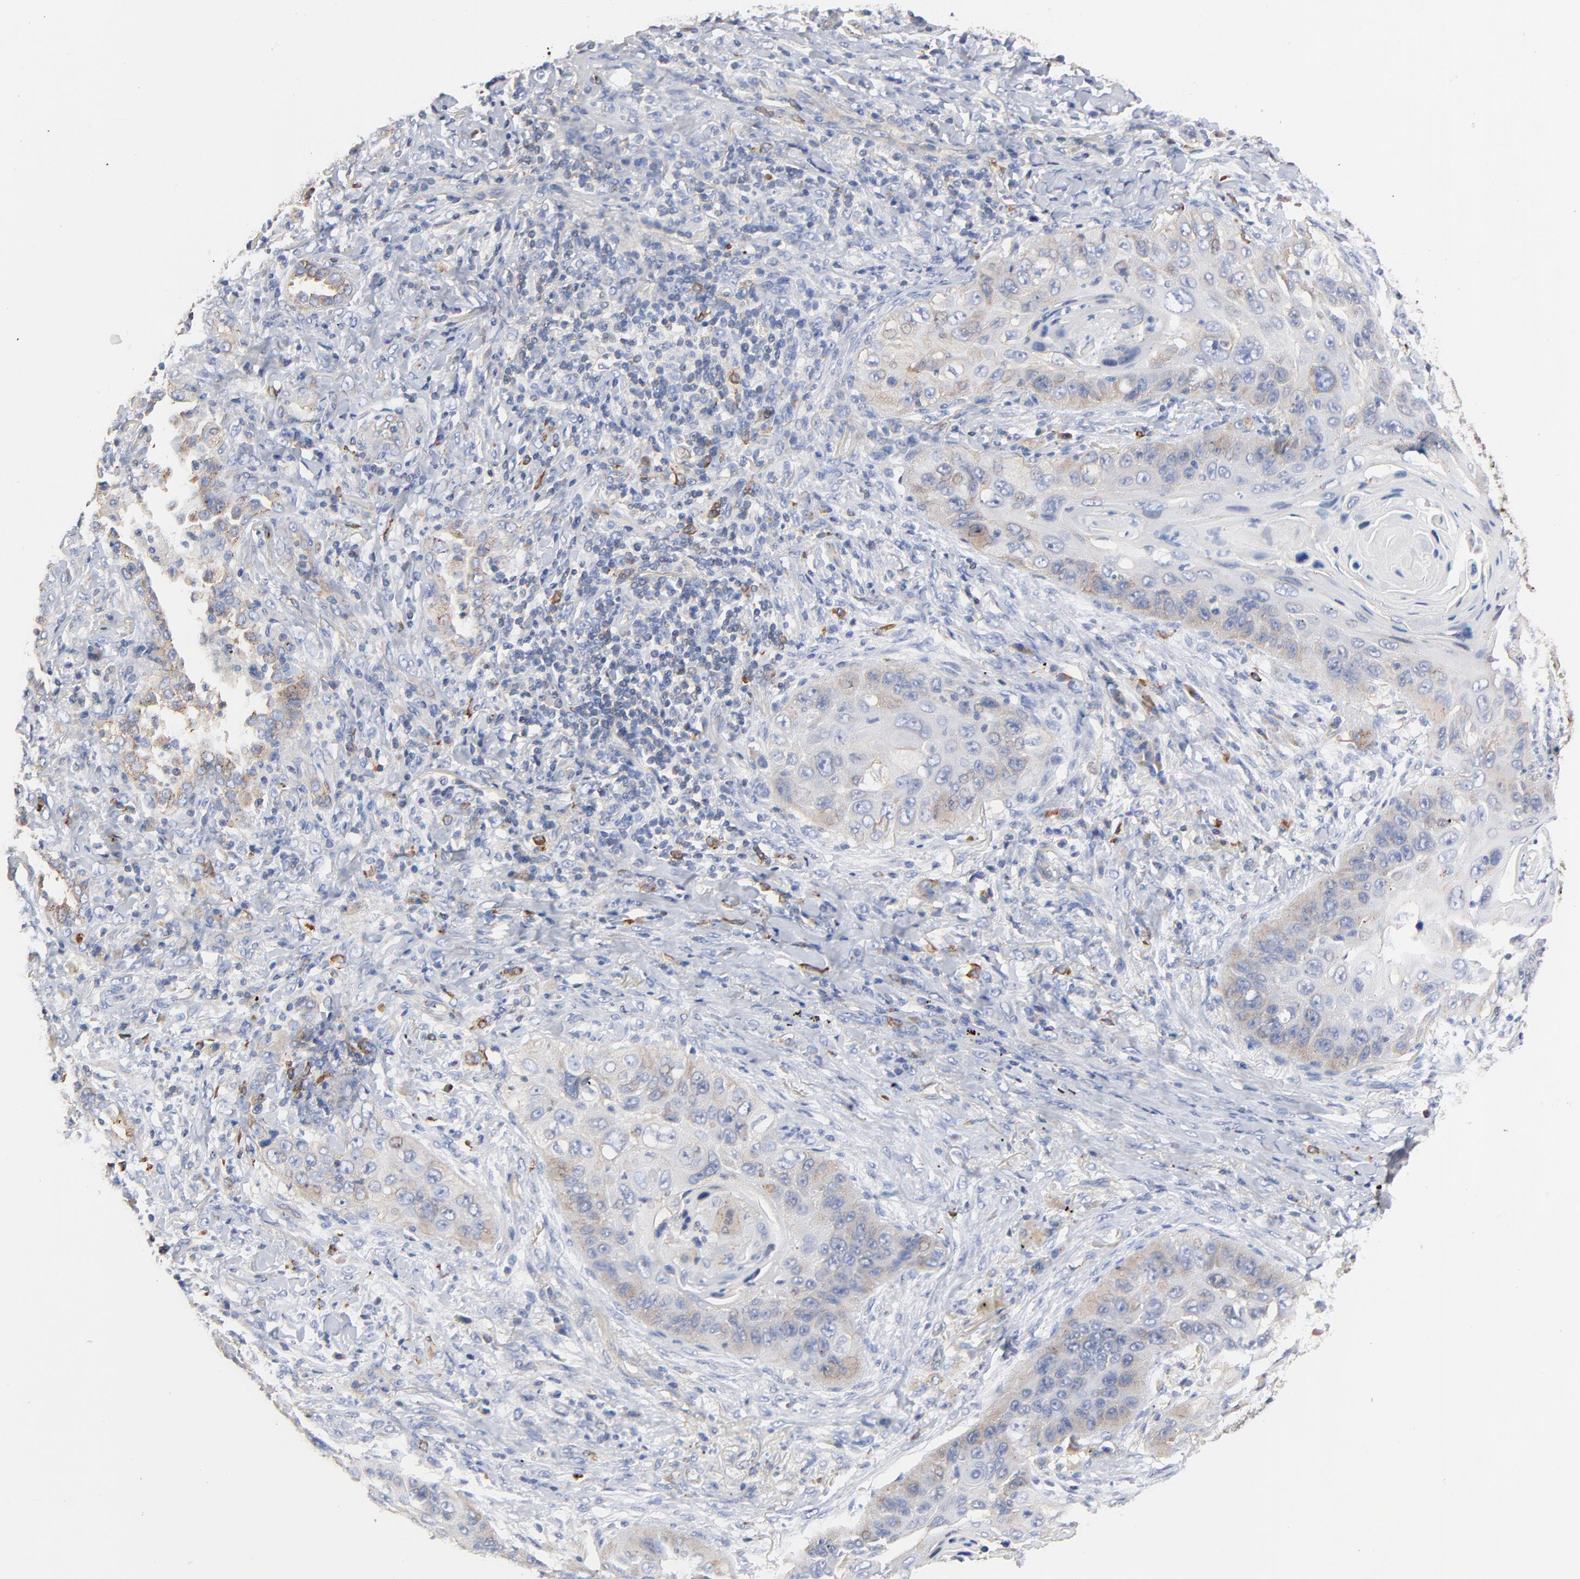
{"staining": {"intensity": "weak", "quantity": "25%-75%", "location": "cytoplasmic/membranous"}, "tissue": "lung cancer", "cell_type": "Tumor cells", "image_type": "cancer", "snomed": [{"axis": "morphology", "description": "Squamous cell carcinoma, NOS"}, {"axis": "topography", "description": "Lung"}], "caption": "The photomicrograph reveals a brown stain indicating the presence of a protein in the cytoplasmic/membranous of tumor cells in lung cancer.", "gene": "CD2AP", "patient": {"sex": "female", "age": 67}}